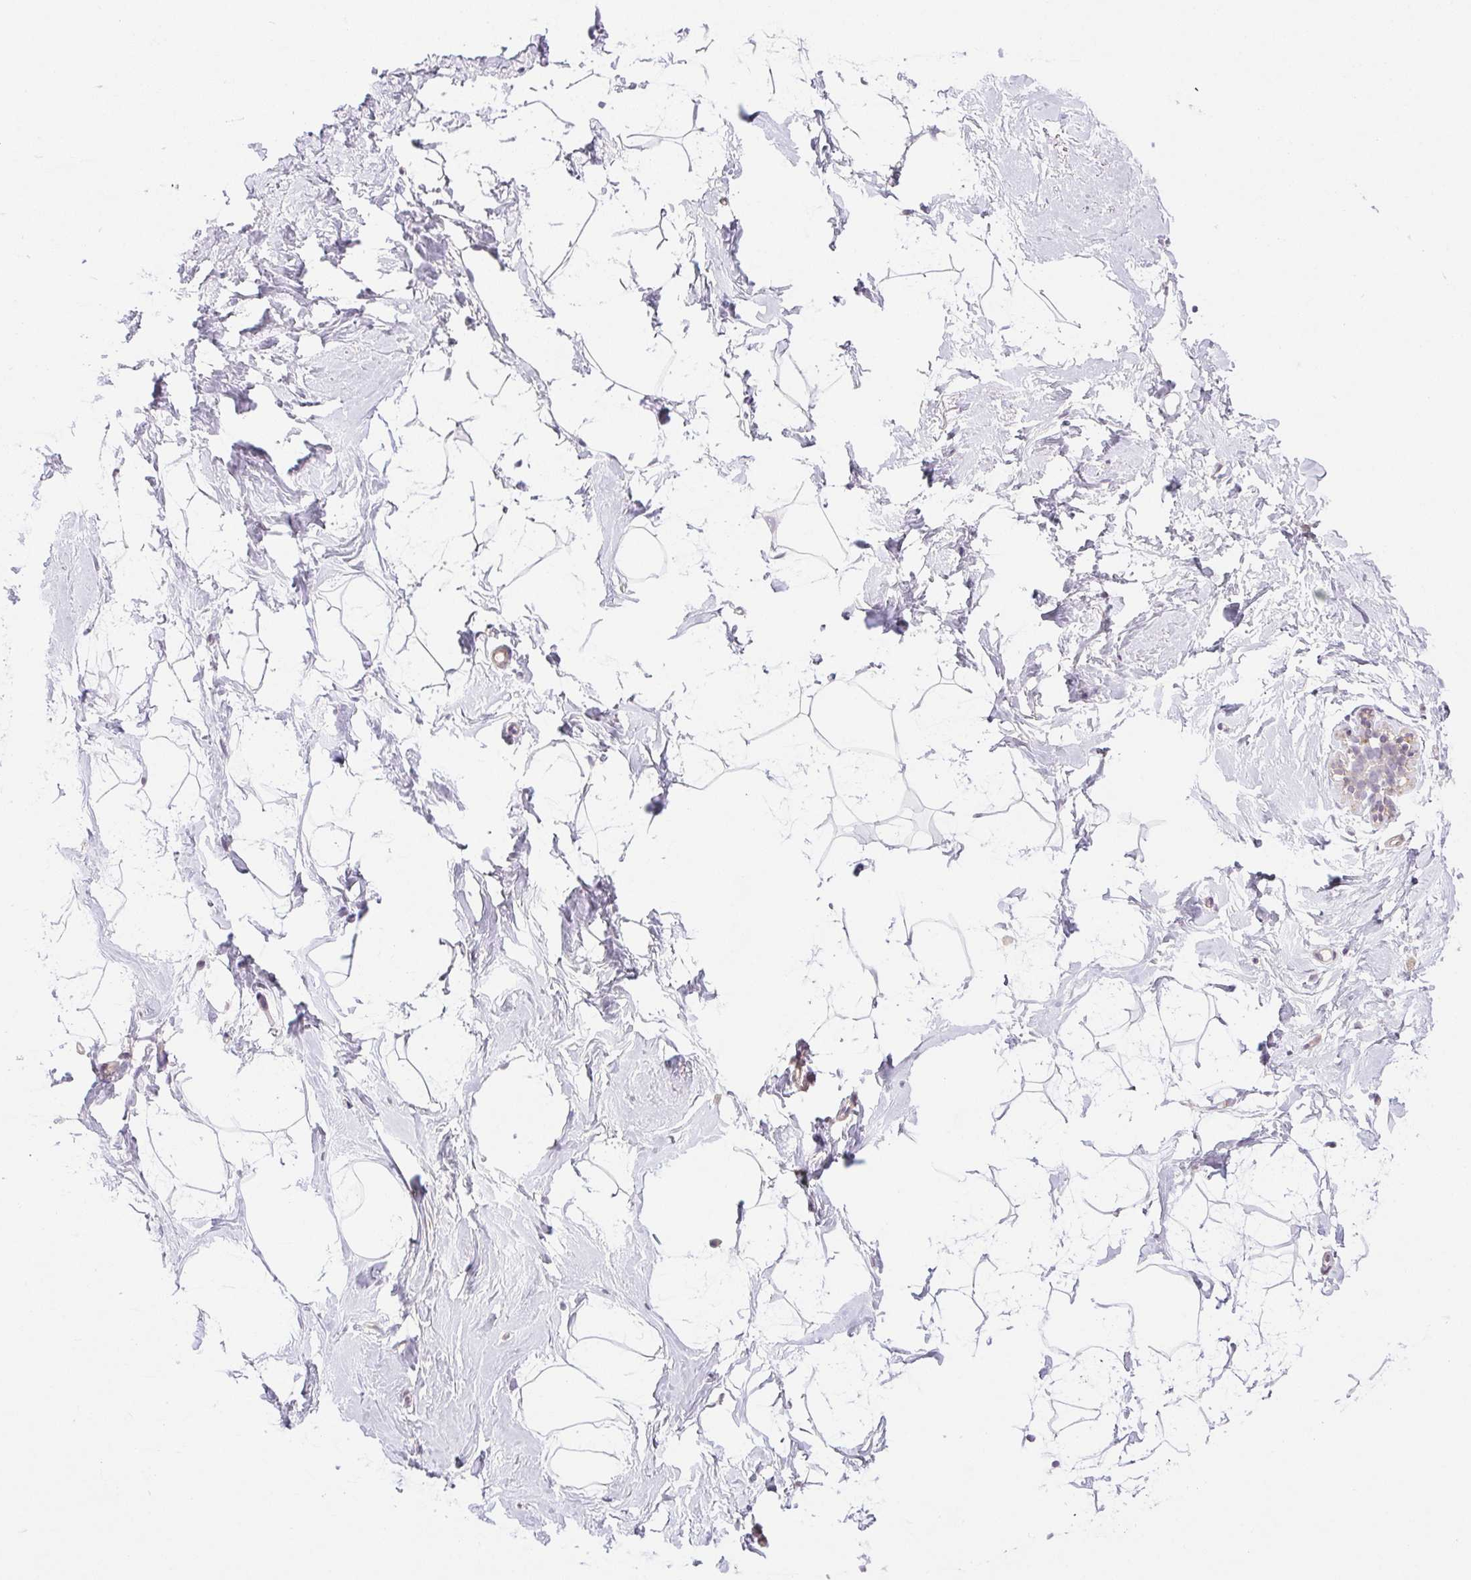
{"staining": {"intensity": "negative", "quantity": "none", "location": "none"}, "tissue": "breast", "cell_type": "Adipocytes", "image_type": "normal", "snomed": [{"axis": "morphology", "description": "Normal tissue, NOS"}, {"axis": "topography", "description": "Breast"}], "caption": "A photomicrograph of breast stained for a protein exhibits no brown staining in adipocytes.", "gene": "PRL", "patient": {"sex": "female", "age": 32}}